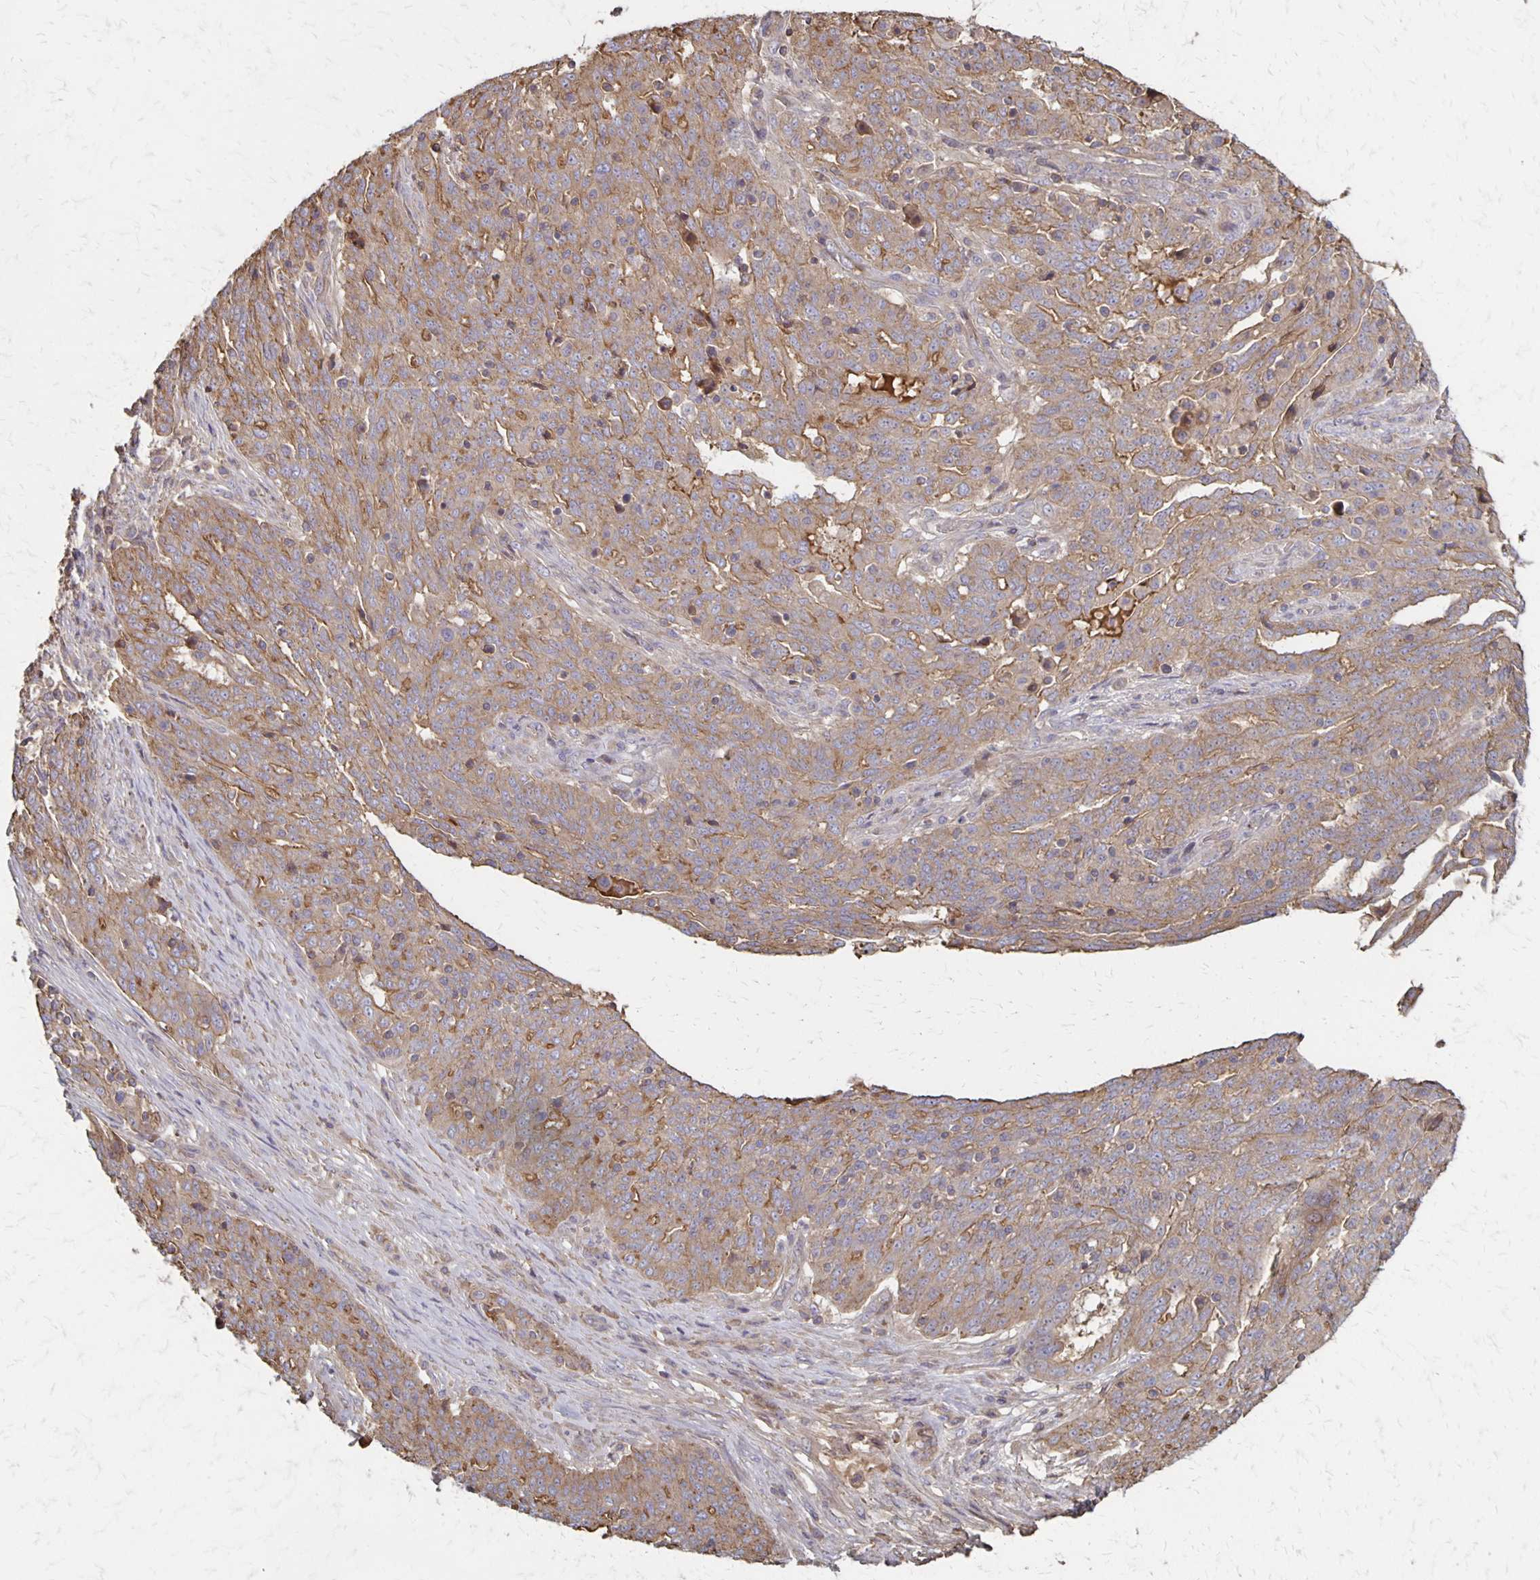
{"staining": {"intensity": "moderate", "quantity": ">75%", "location": "cytoplasmic/membranous"}, "tissue": "ovarian cancer", "cell_type": "Tumor cells", "image_type": "cancer", "snomed": [{"axis": "morphology", "description": "Cystadenocarcinoma, serous, NOS"}, {"axis": "topography", "description": "Ovary"}], "caption": "Immunohistochemical staining of ovarian cancer shows medium levels of moderate cytoplasmic/membranous protein staining in approximately >75% of tumor cells. (brown staining indicates protein expression, while blue staining denotes nuclei).", "gene": "PROM2", "patient": {"sex": "female", "age": 67}}